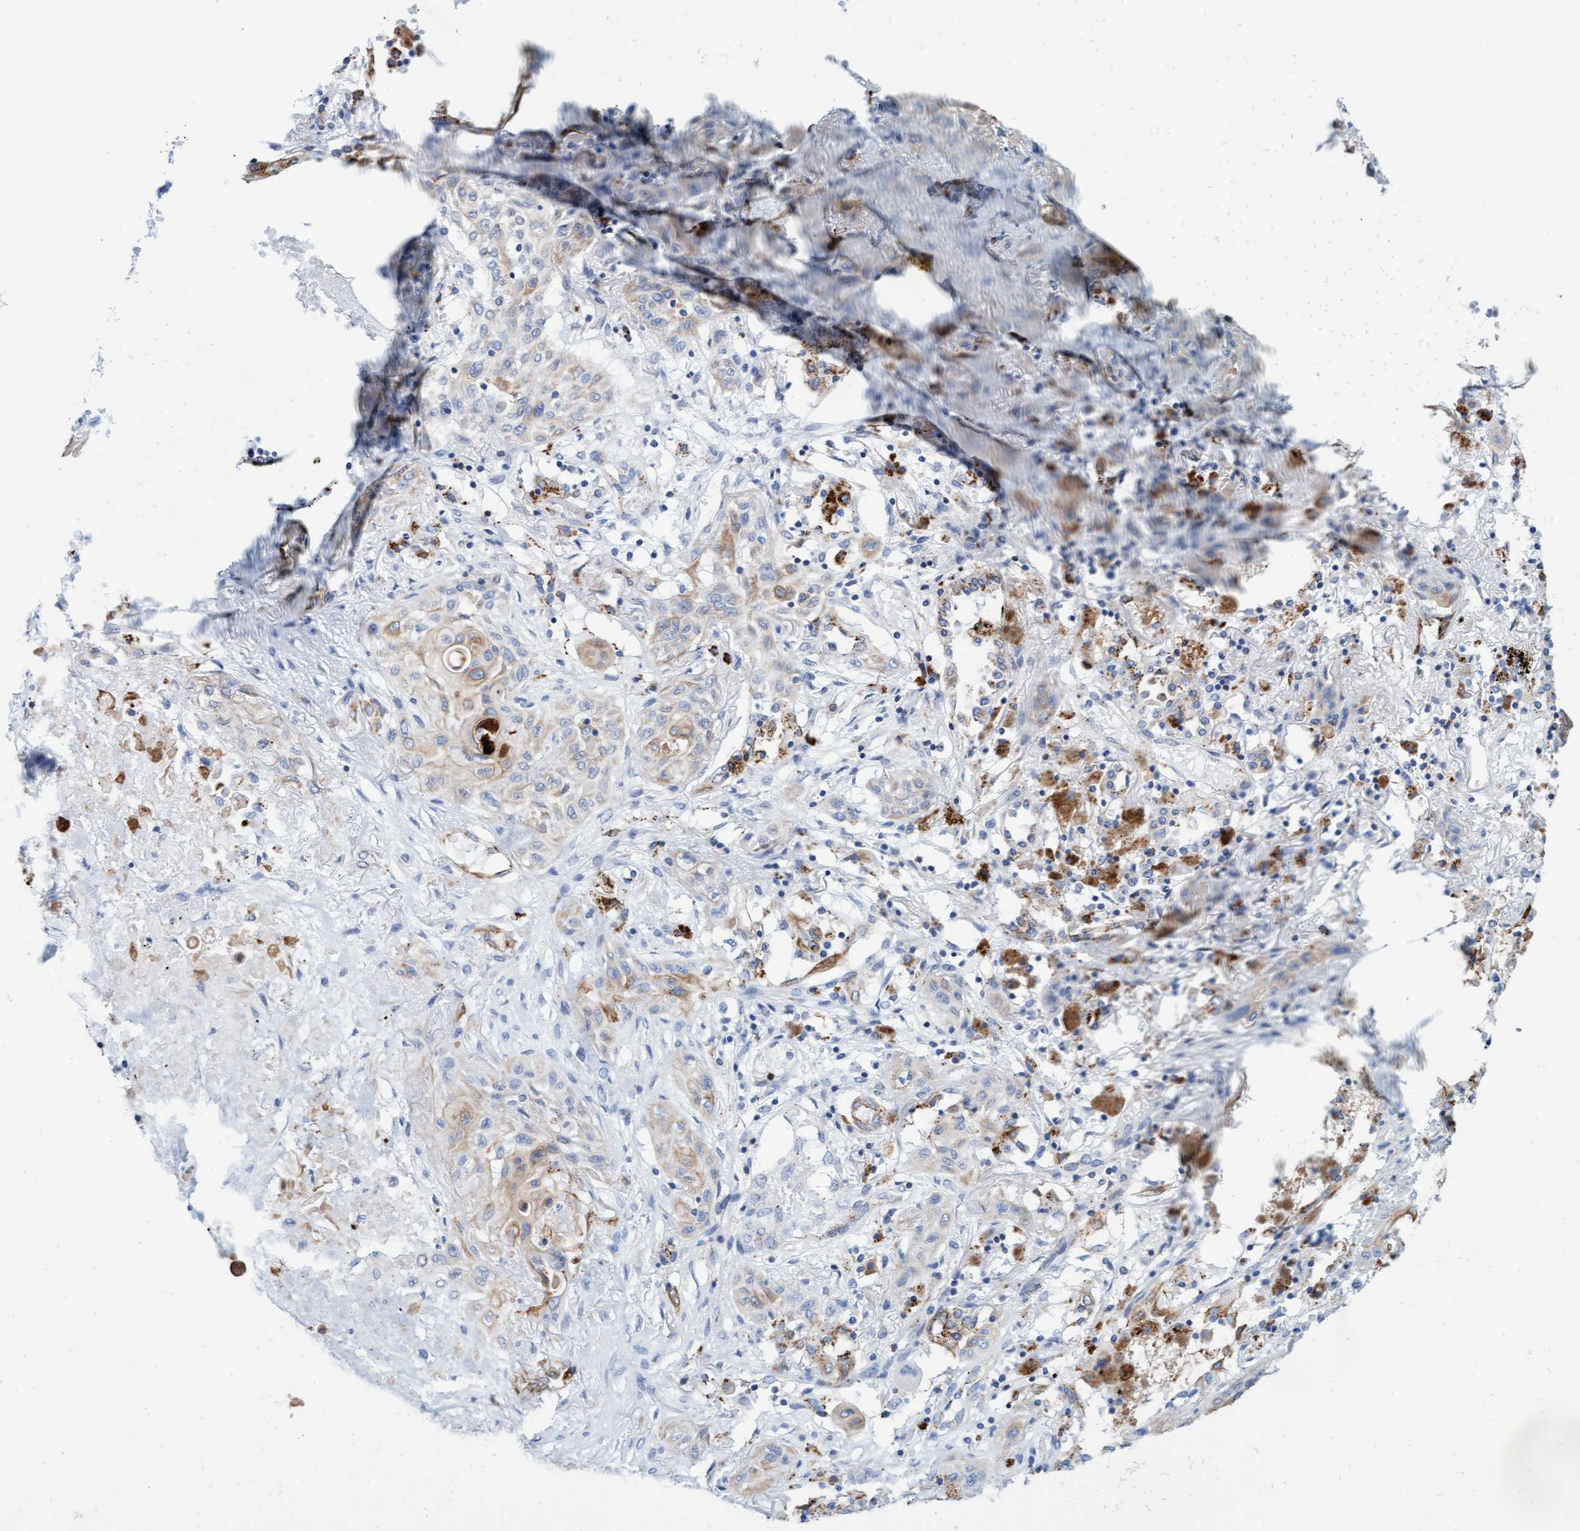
{"staining": {"intensity": "weak", "quantity": ">75%", "location": "cytoplasmic/membranous"}, "tissue": "lung cancer", "cell_type": "Tumor cells", "image_type": "cancer", "snomed": [{"axis": "morphology", "description": "Squamous cell carcinoma, NOS"}, {"axis": "topography", "description": "Lung"}], "caption": "Immunohistochemical staining of human lung squamous cell carcinoma shows low levels of weak cytoplasmic/membranous protein staining in about >75% of tumor cells. (Stains: DAB (3,3'-diaminobenzidine) in brown, nuclei in blue, Microscopy: brightfield microscopy at high magnification).", "gene": "SGSH", "patient": {"sex": "female", "age": 47}}